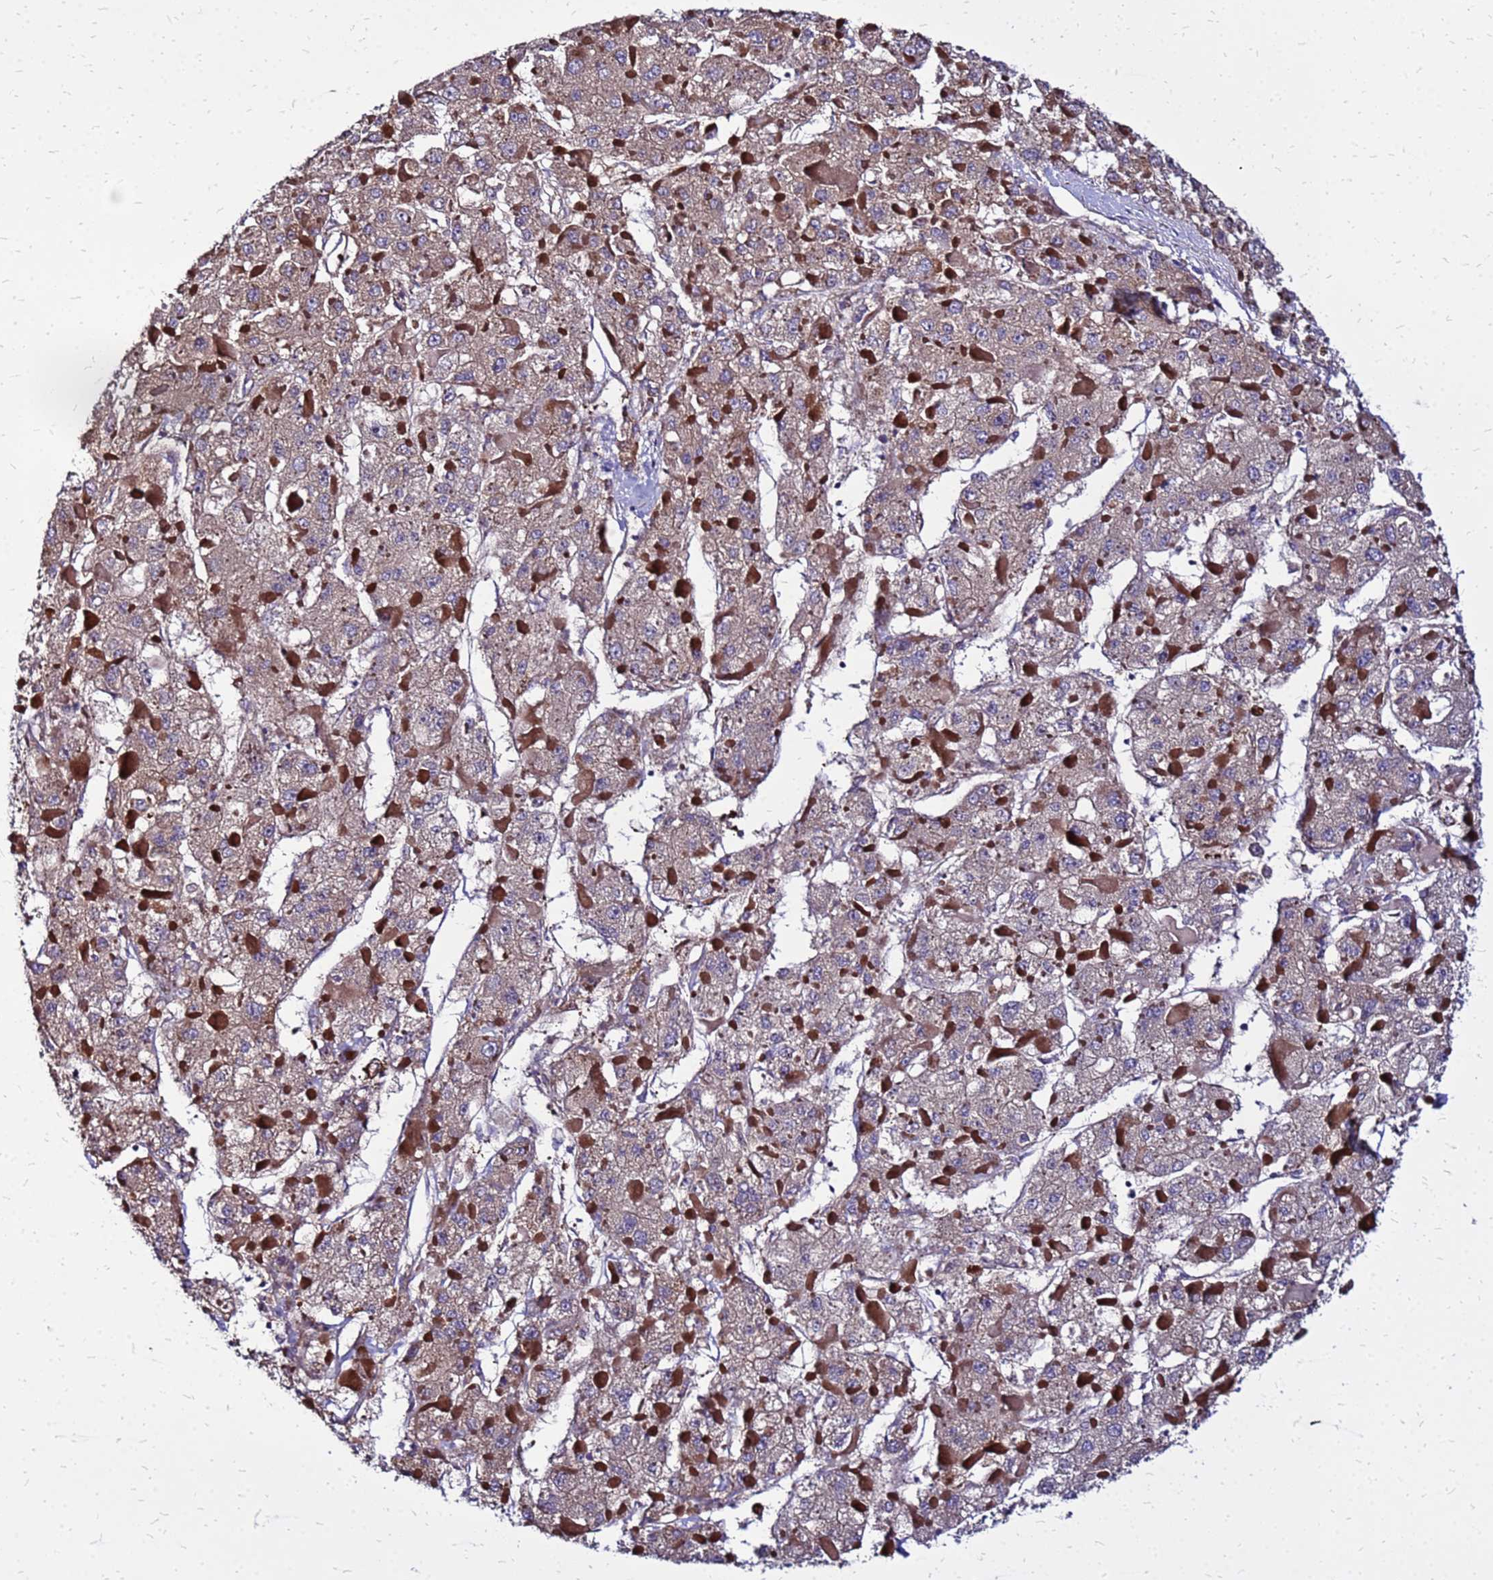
{"staining": {"intensity": "moderate", "quantity": ">75%", "location": "cytoplasmic/membranous"}, "tissue": "liver cancer", "cell_type": "Tumor cells", "image_type": "cancer", "snomed": [{"axis": "morphology", "description": "Carcinoma, Hepatocellular, NOS"}, {"axis": "topography", "description": "Liver"}], "caption": "Liver cancer tissue shows moderate cytoplasmic/membranous staining in approximately >75% of tumor cells The staining was performed using DAB, with brown indicating positive protein expression. Nuclei are stained blue with hematoxylin.", "gene": "VMO1", "patient": {"sex": "female", "age": 73}}